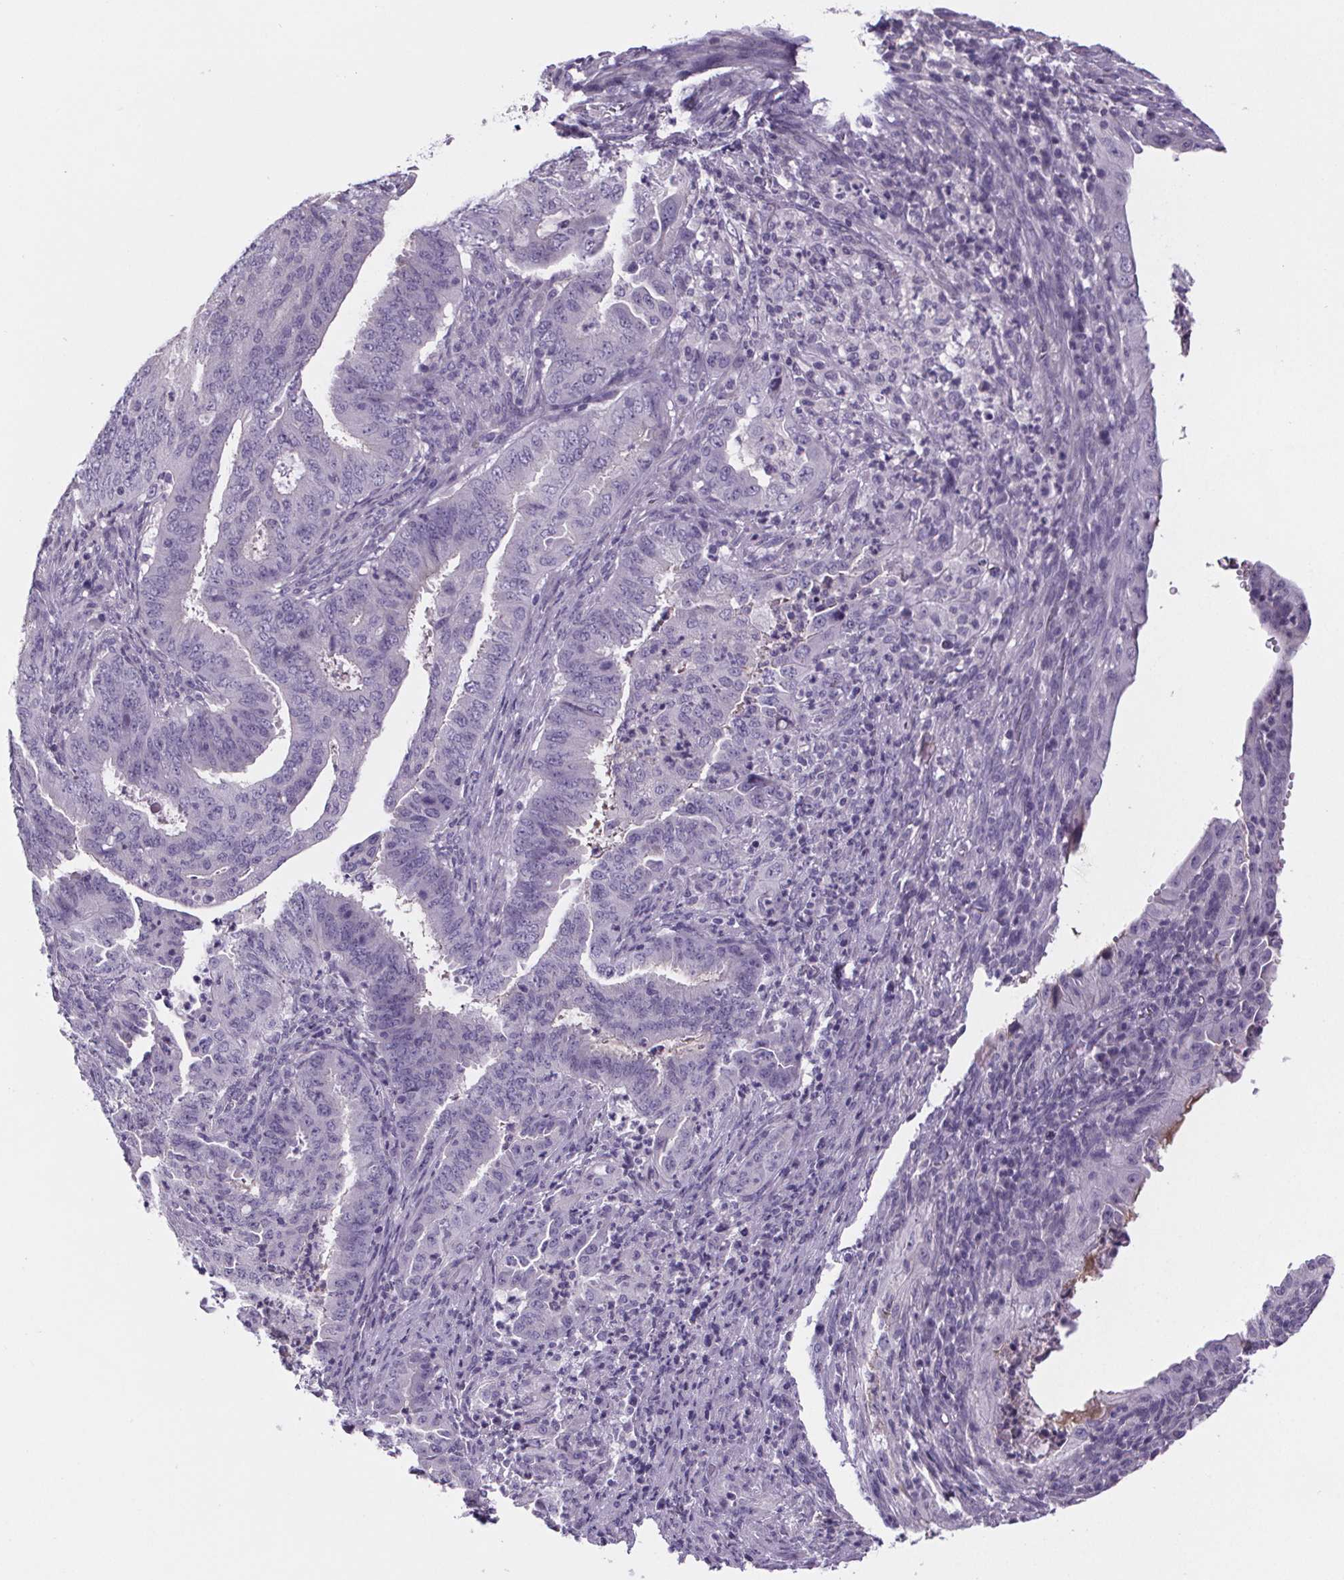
{"staining": {"intensity": "negative", "quantity": "none", "location": "none"}, "tissue": "endometrial cancer", "cell_type": "Tumor cells", "image_type": "cancer", "snomed": [{"axis": "morphology", "description": "Adenocarcinoma, NOS"}, {"axis": "topography", "description": "Endometrium"}], "caption": "Tumor cells are negative for brown protein staining in adenocarcinoma (endometrial).", "gene": "CUBN", "patient": {"sex": "female", "age": 51}}